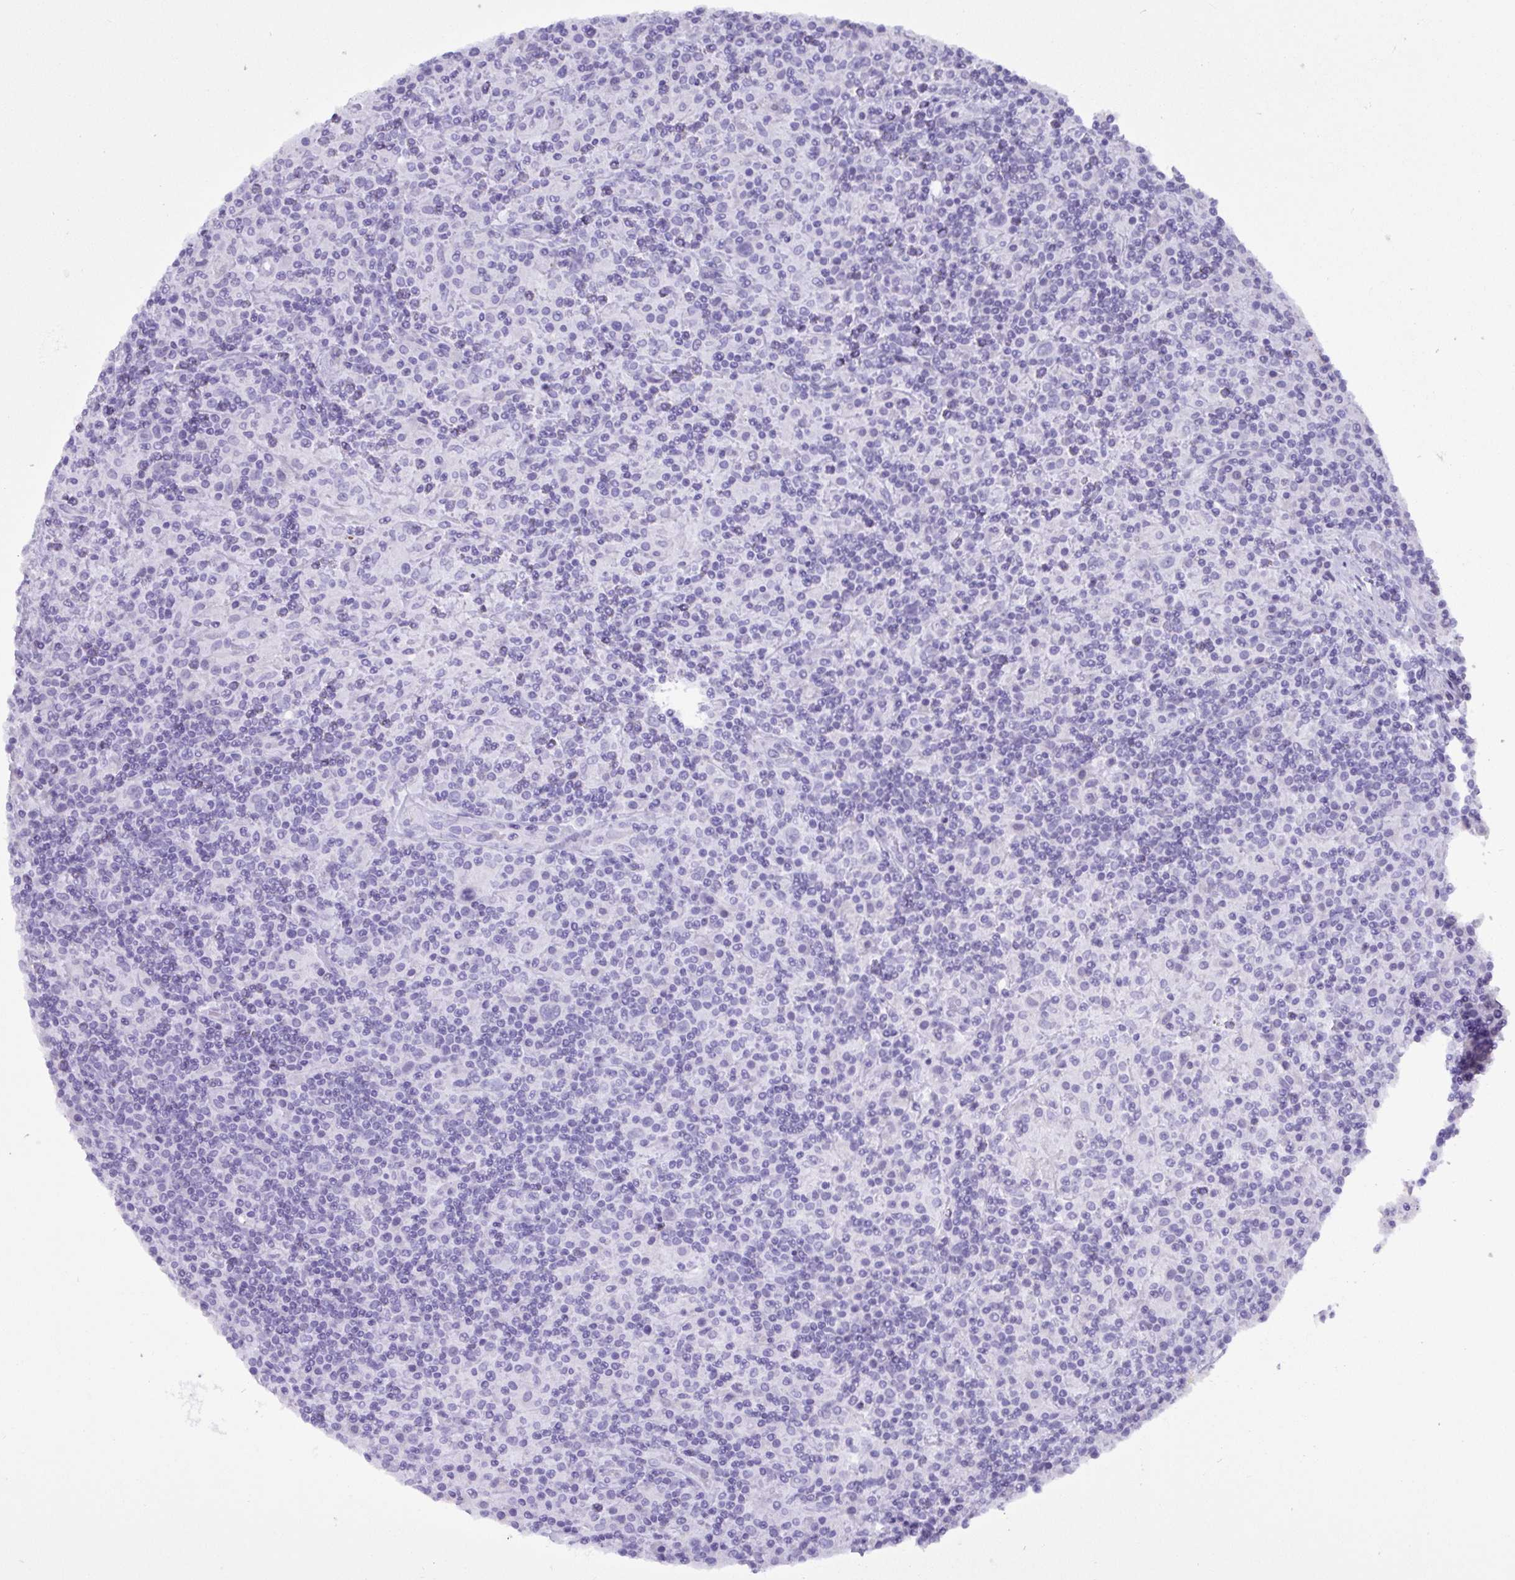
{"staining": {"intensity": "negative", "quantity": "none", "location": "none"}, "tissue": "lymphoma", "cell_type": "Tumor cells", "image_type": "cancer", "snomed": [{"axis": "morphology", "description": "Hodgkin's disease, NOS"}, {"axis": "topography", "description": "Lymph node"}], "caption": "IHC image of Hodgkin's disease stained for a protein (brown), which exhibits no staining in tumor cells.", "gene": "C4orf33", "patient": {"sex": "male", "age": 70}}